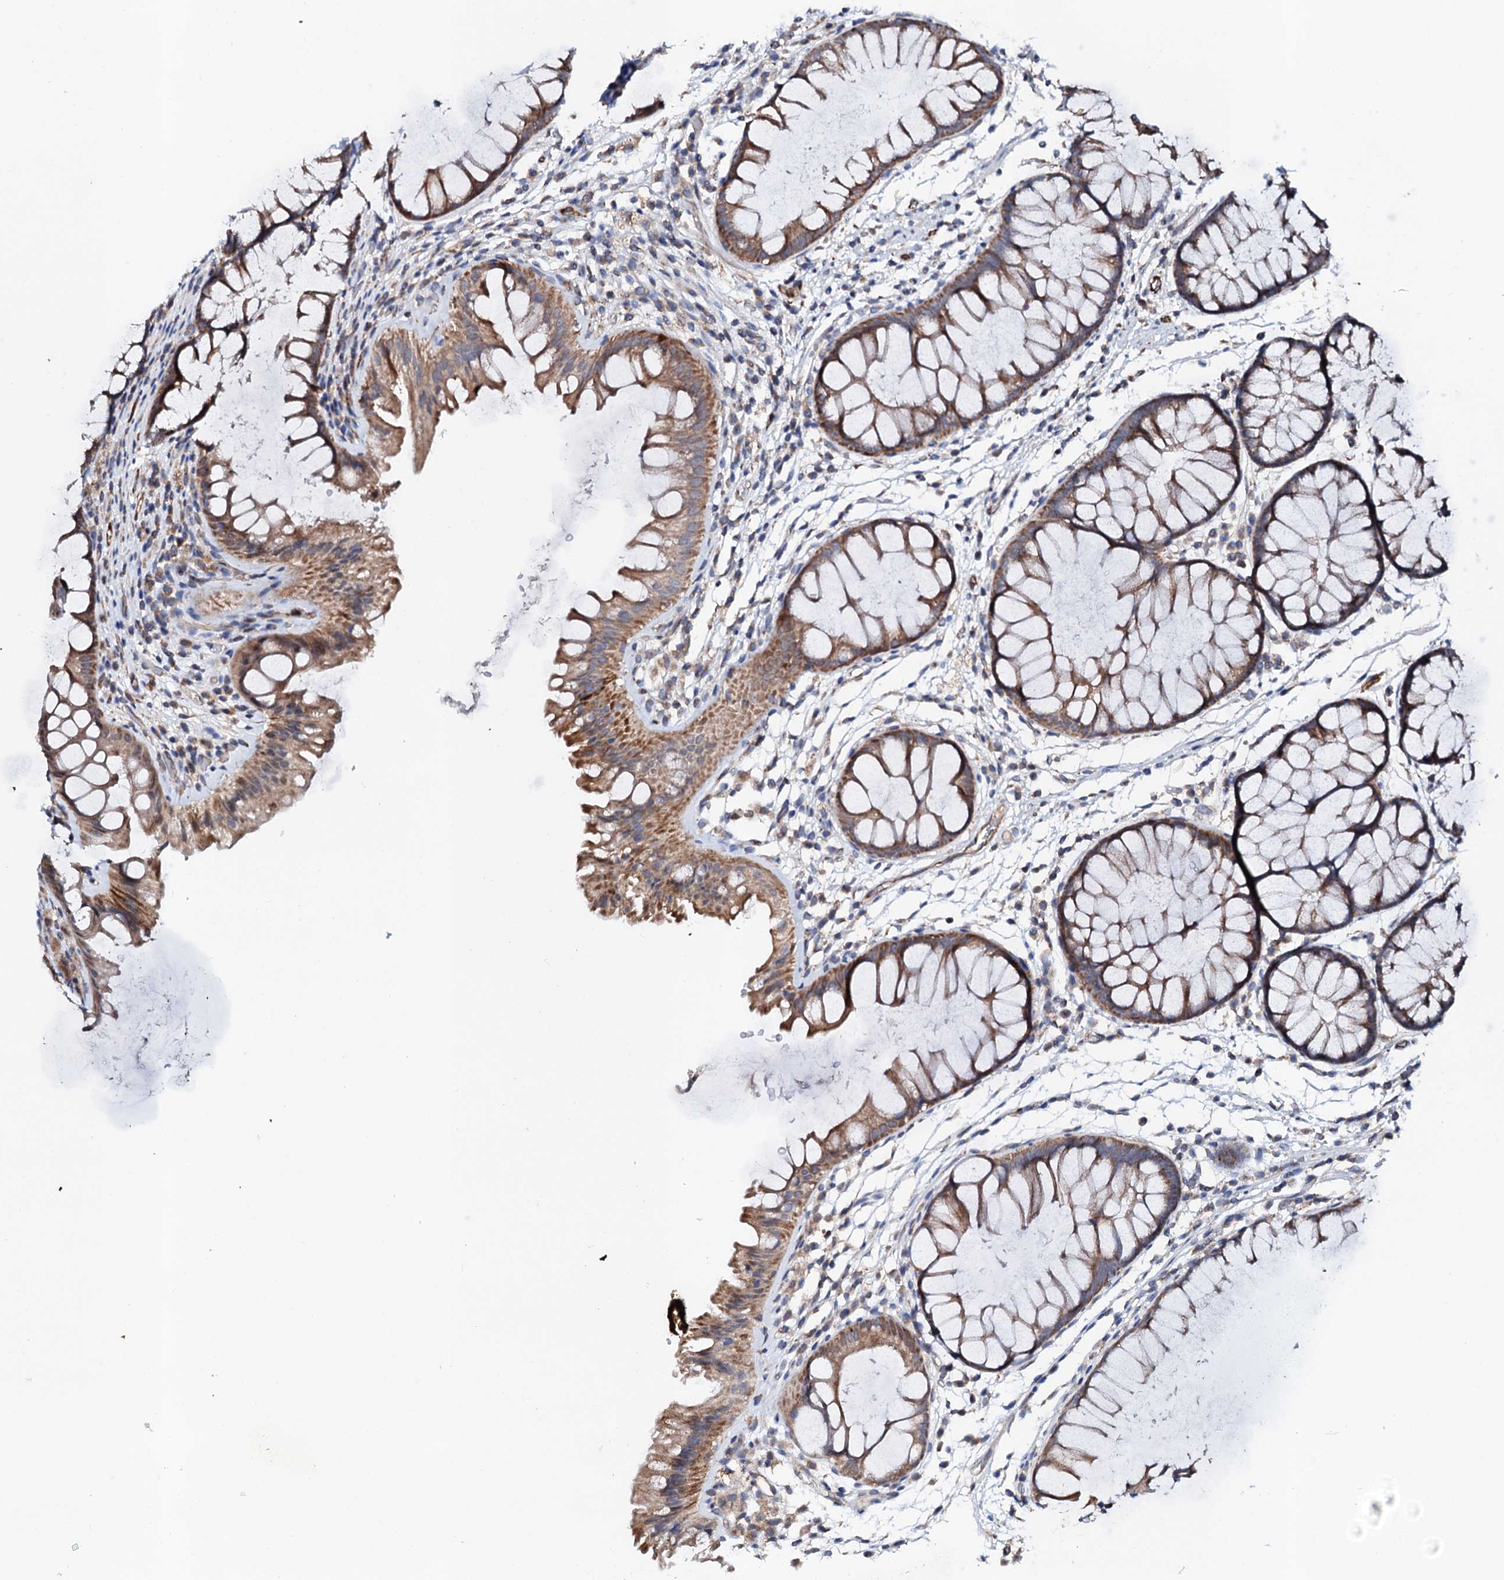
{"staining": {"intensity": "moderate", "quantity": ">75%", "location": "cytoplasmic/membranous"}, "tissue": "colon", "cell_type": "Glandular cells", "image_type": "normal", "snomed": [{"axis": "morphology", "description": "Normal tissue, NOS"}, {"axis": "topography", "description": "Colon"}], "caption": "This is a histology image of IHC staining of normal colon, which shows moderate positivity in the cytoplasmic/membranous of glandular cells.", "gene": "UBE3C", "patient": {"sex": "female", "age": 62}}